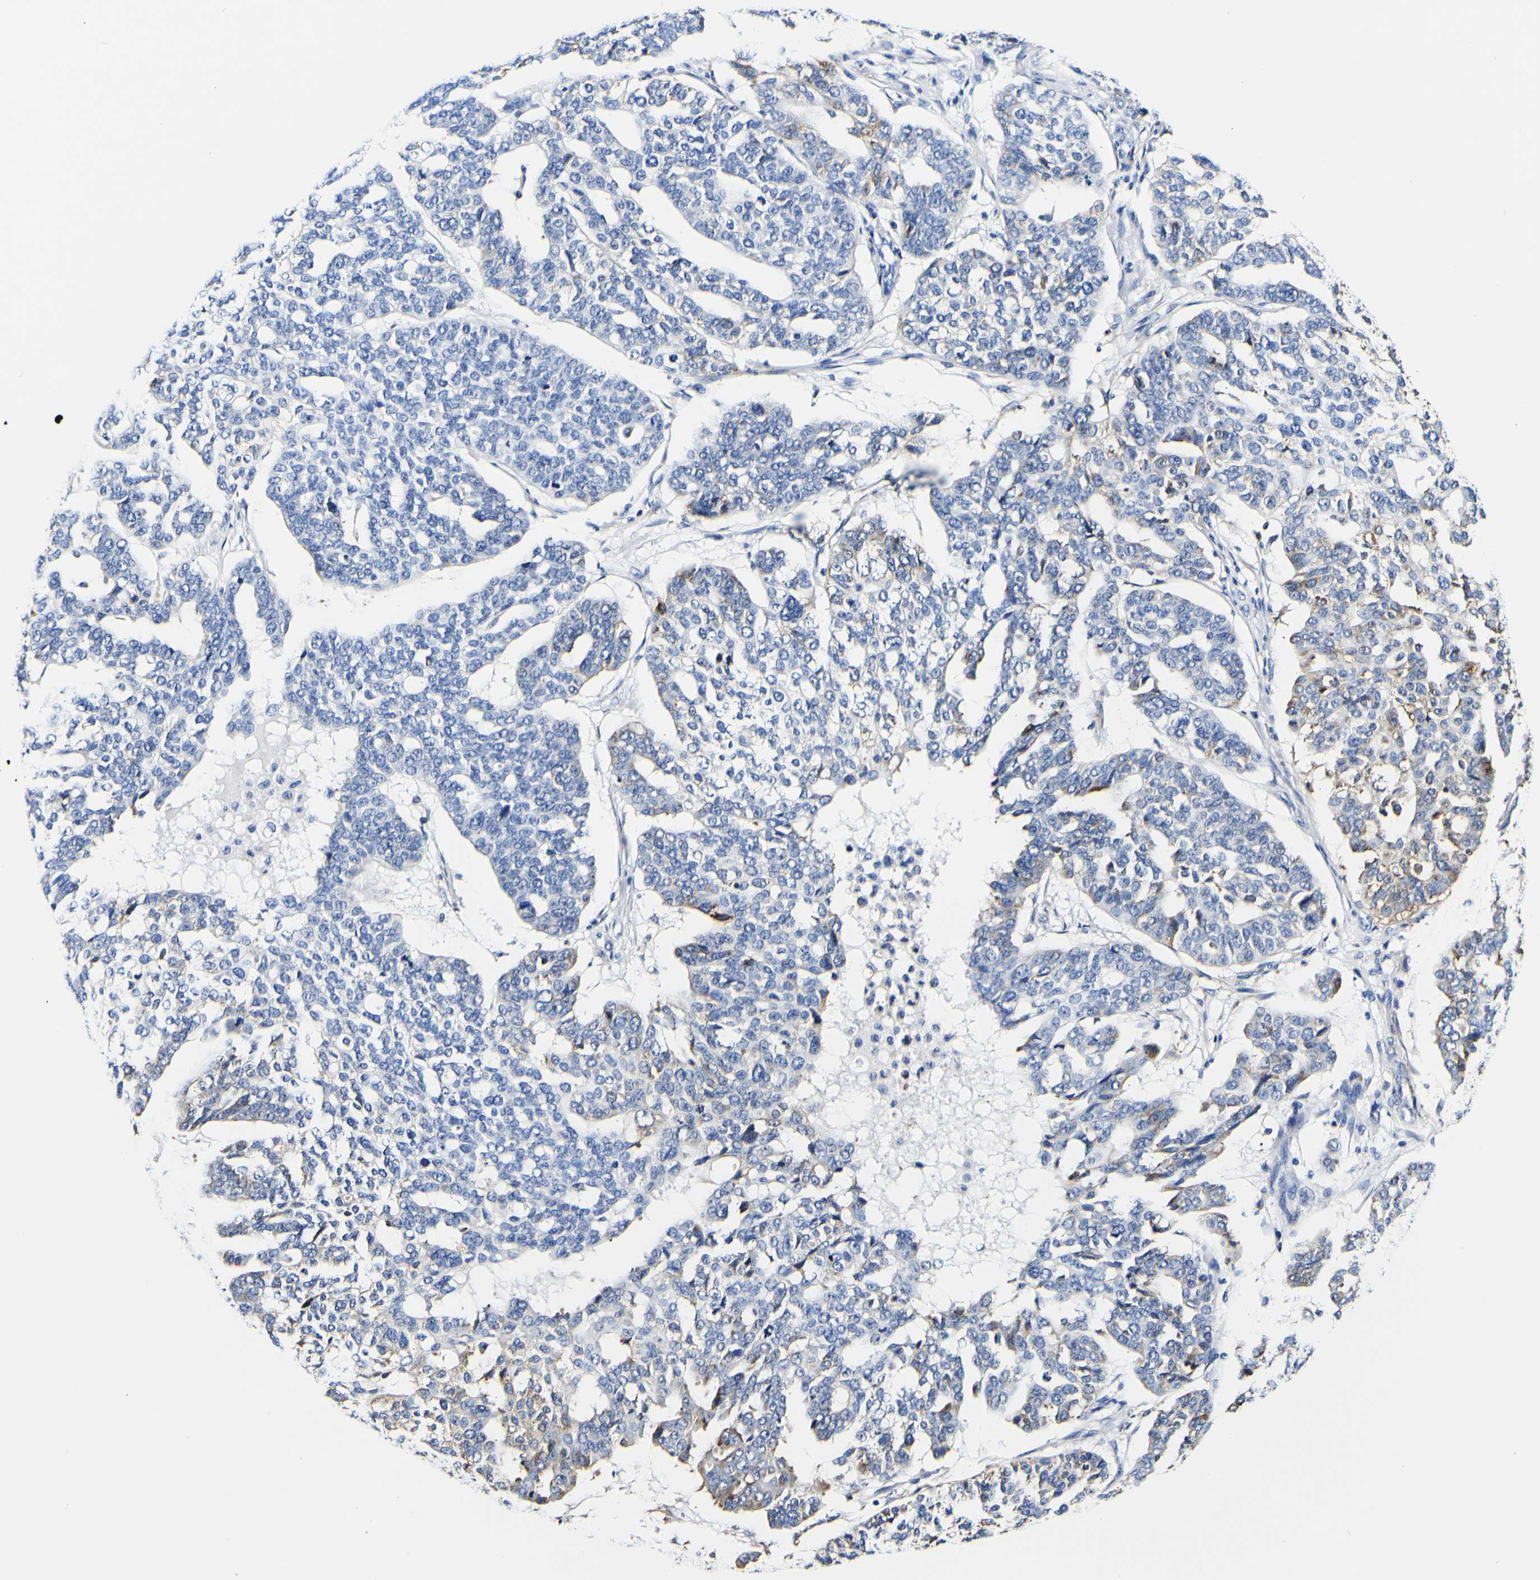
{"staining": {"intensity": "weak", "quantity": "<25%", "location": "cytoplasmic/membranous"}, "tissue": "ovarian cancer", "cell_type": "Tumor cells", "image_type": "cancer", "snomed": [{"axis": "morphology", "description": "Cystadenocarcinoma, serous, NOS"}, {"axis": "topography", "description": "Ovary"}], "caption": "The IHC micrograph has no significant staining in tumor cells of ovarian cancer tissue. (Brightfield microscopy of DAB immunohistochemistry (IHC) at high magnification).", "gene": "P4HB", "patient": {"sex": "female", "age": 59}}